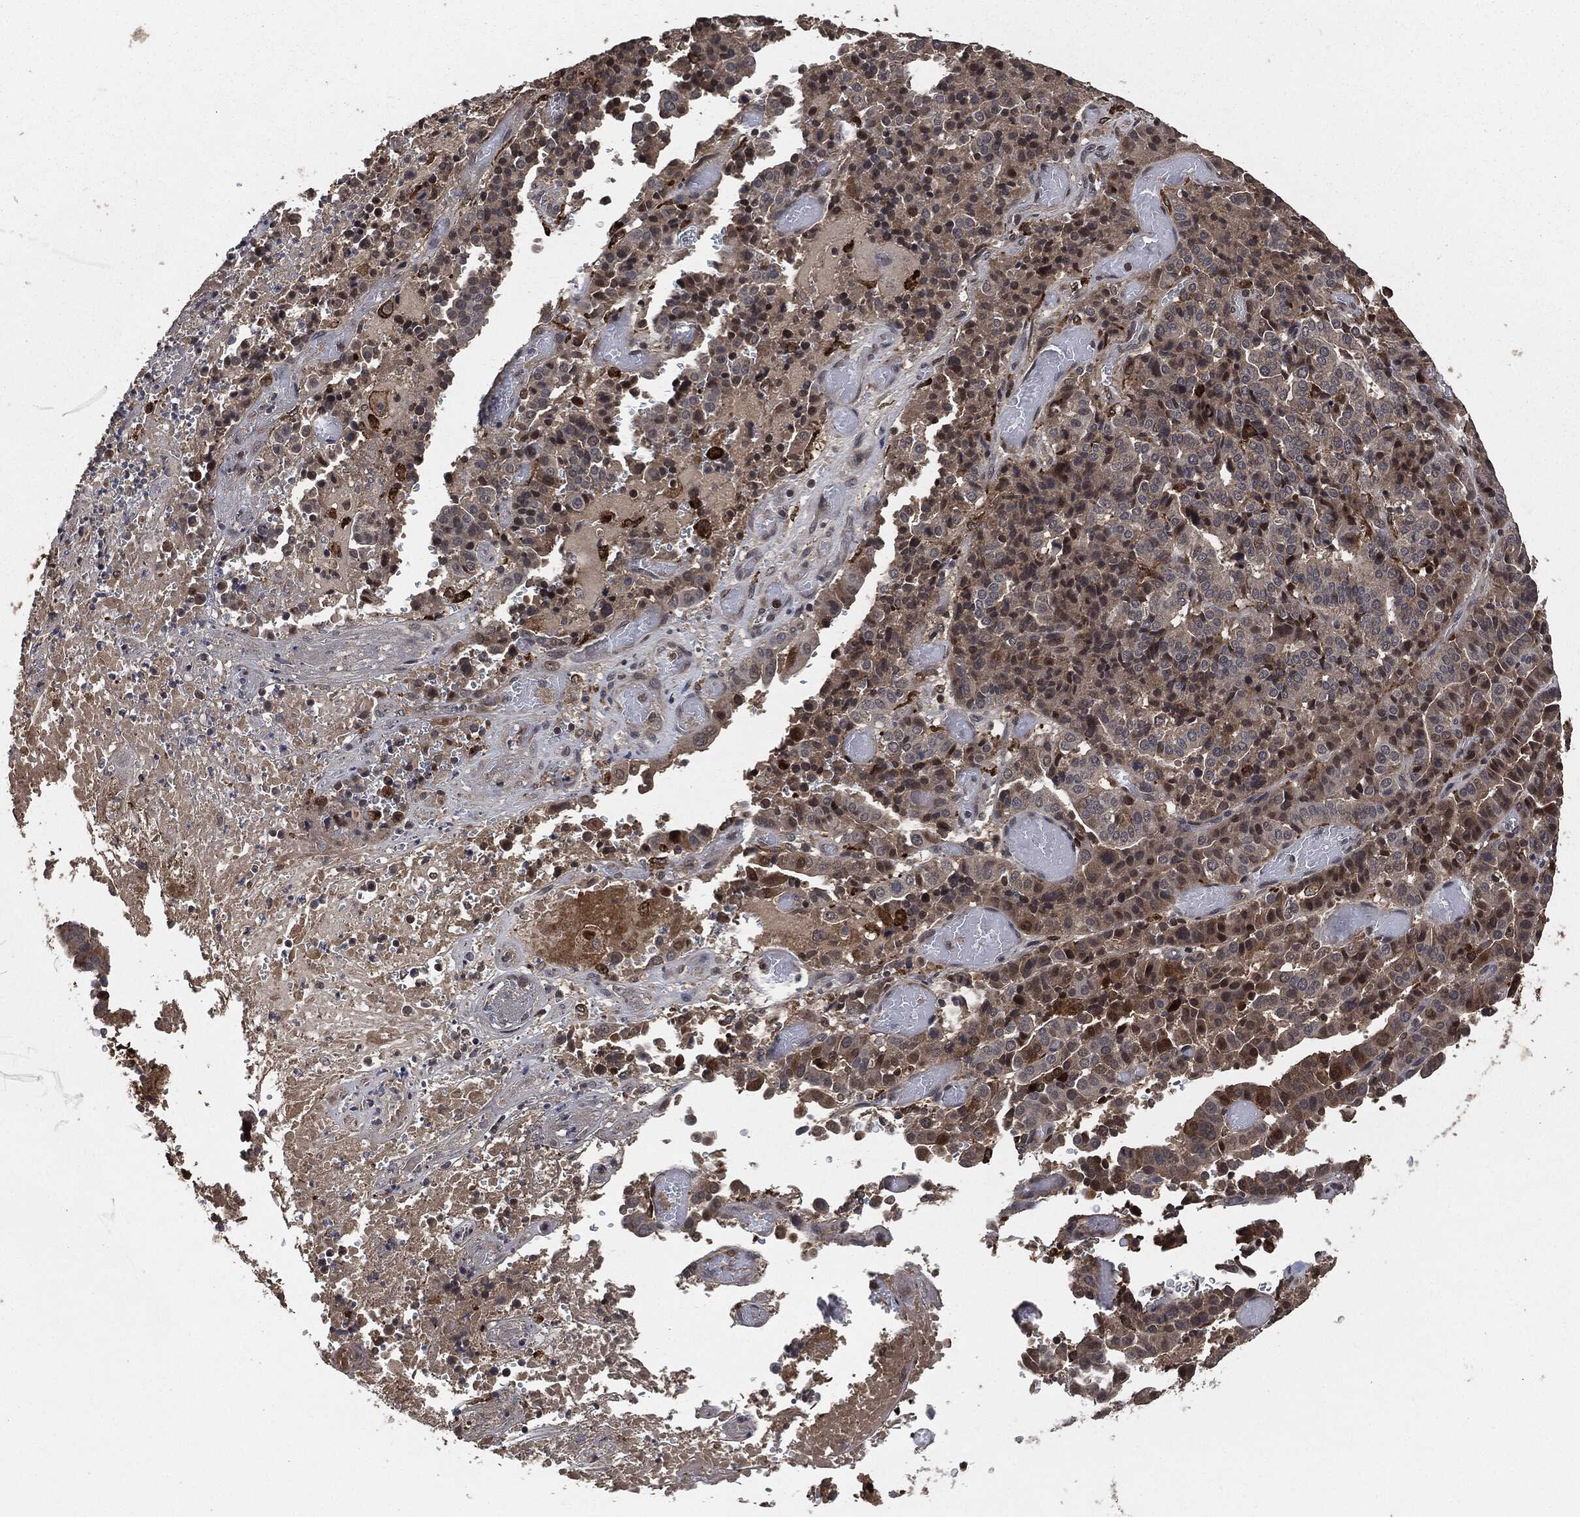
{"staining": {"intensity": "moderate", "quantity": "<25%", "location": "cytoplasmic/membranous,nuclear"}, "tissue": "stomach cancer", "cell_type": "Tumor cells", "image_type": "cancer", "snomed": [{"axis": "morphology", "description": "Adenocarcinoma, NOS"}, {"axis": "topography", "description": "Stomach"}], "caption": "This is an image of IHC staining of stomach cancer (adenocarcinoma), which shows moderate expression in the cytoplasmic/membranous and nuclear of tumor cells.", "gene": "CRABP2", "patient": {"sex": "male", "age": 48}}